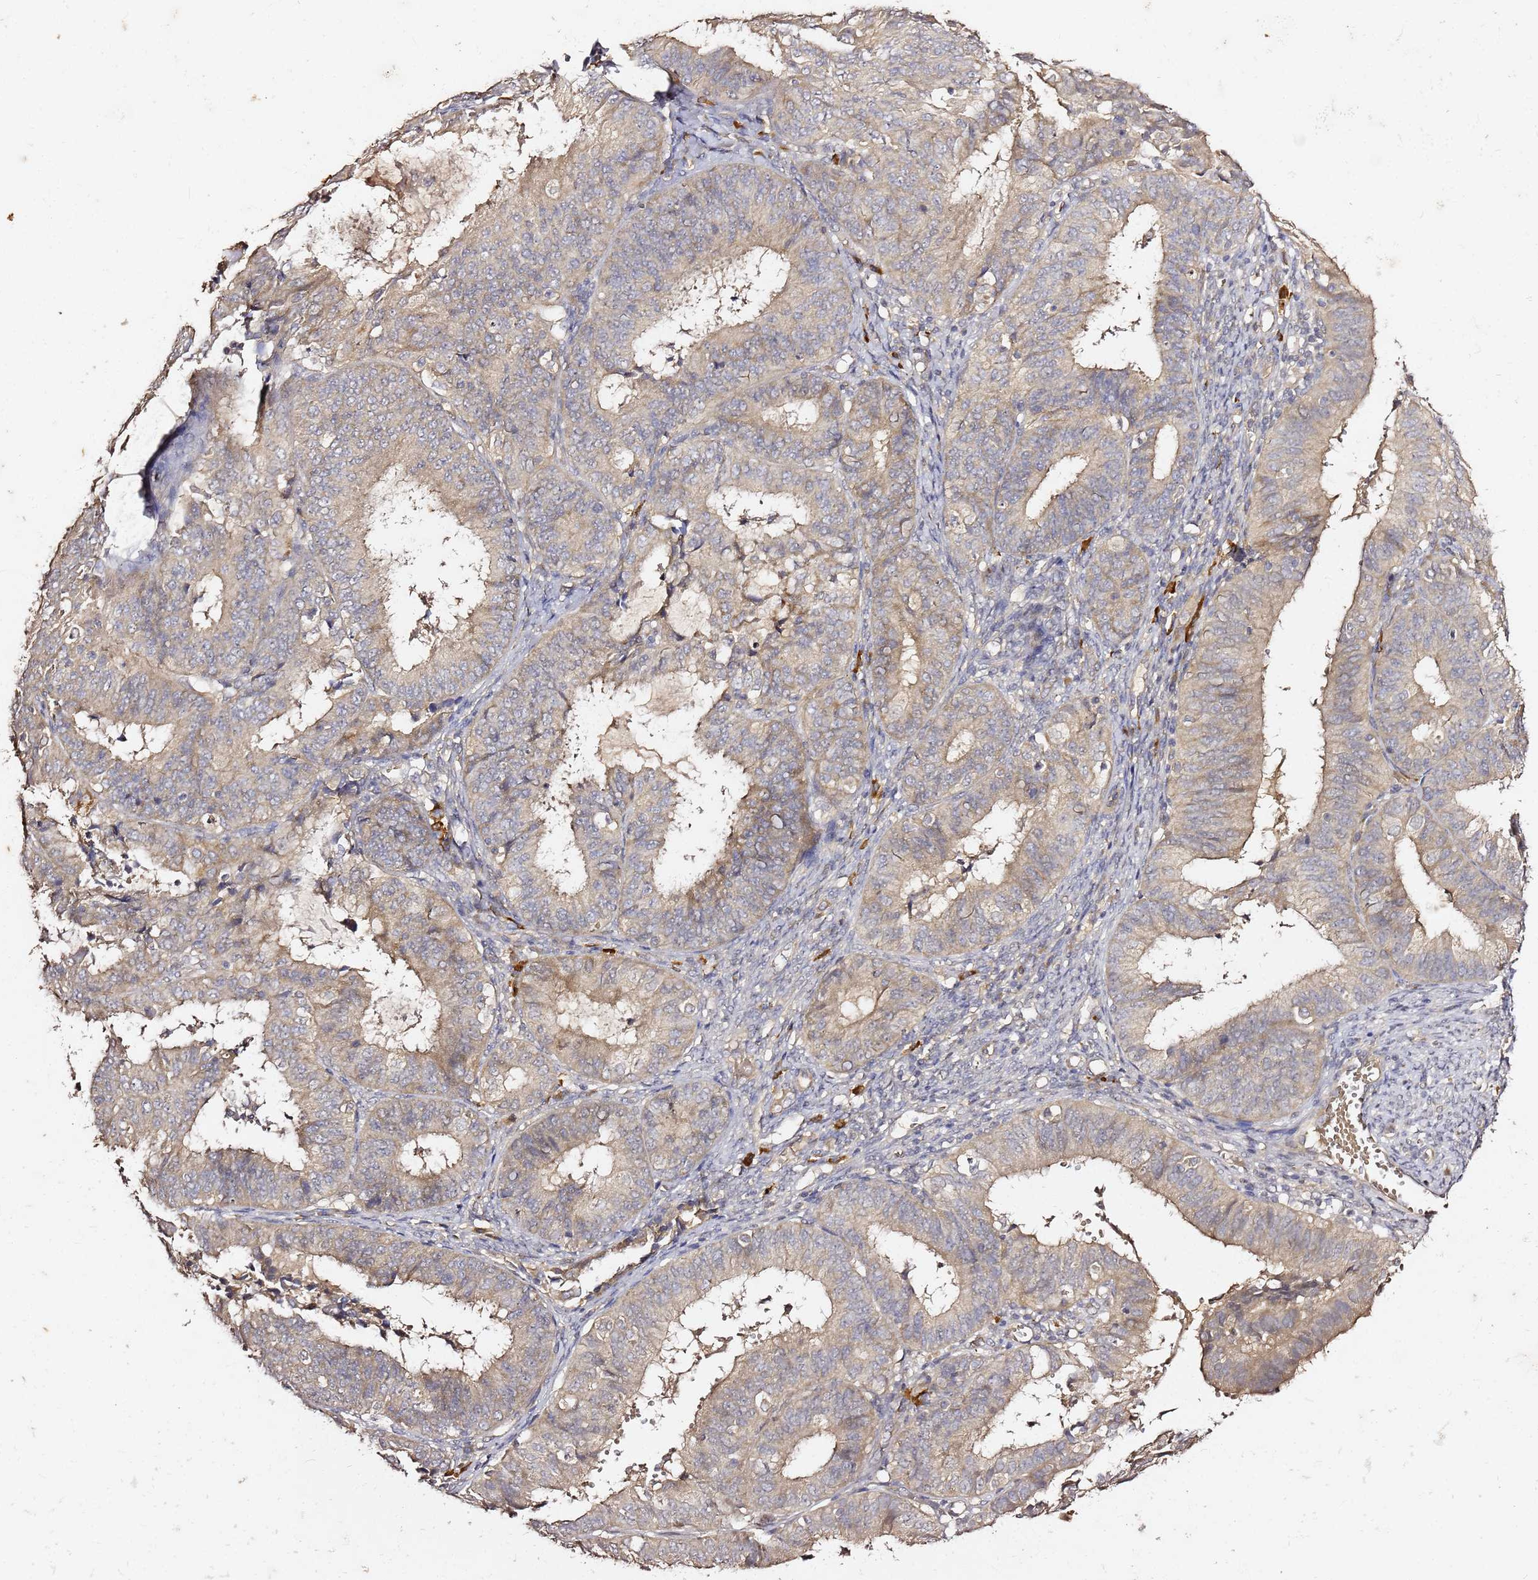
{"staining": {"intensity": "moderate", "quantity": "<25%", "location": "cytoplasmic/membranous"}, "tissue": "endometrial cancer", "cell_type": "Tumor cells", "image_type": "cancer", "snomed": [{"axis": "morphology", "description": "Adenocarcinoma, NOS"}, {"axis": "topography", "description": "Endometrium"}], "caption": "Immunohistochemical staining of endometrial cancer demonstrates low levels of moderate cytoplasmic/membranous protein positivity in about <25% of tumor cells.", "gene": "C6orf136", "patient": {"sex": "female", "age": 51}}